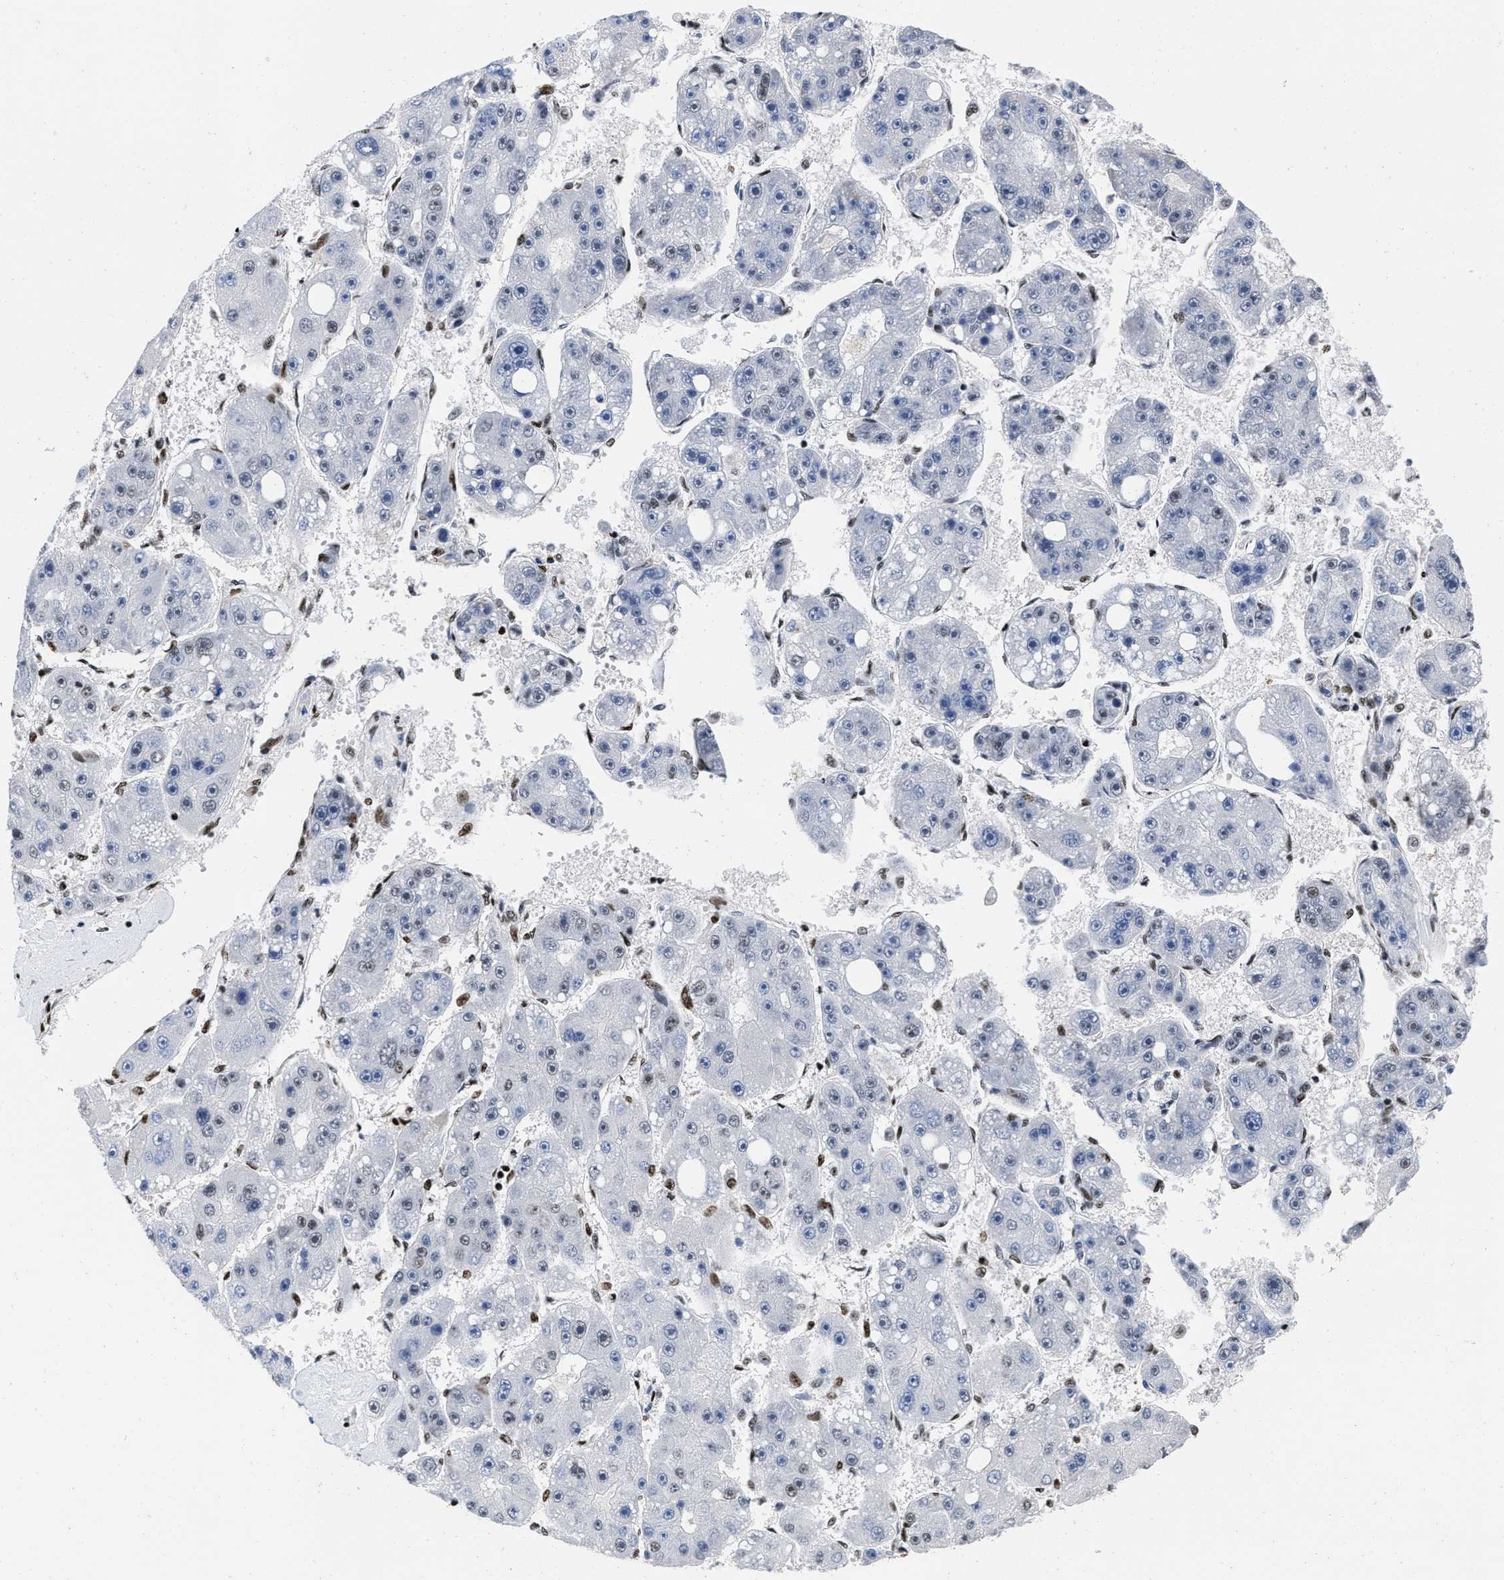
{"staining": {"intensity": "negative", "quantity": "none", "location": "none"}, "tissue": "liver cancer", "cell_type": "Tumor cells", "image_type": "cancer", "snomed": [{"axis": "morphology", "description": "Carcinoma, Hepatocellular, NOS"}, {"axis": "topography", "description": "Liver"}], "caption": "DAB (3,3'-diaminobenzidine) immunohistochemical staining of human hepatocellular carcinoma (liver) demonstrates no significant staining in tumor cells. (DAB (3,3'-diaminobenzidine) IHC, high magnification).", "gene": "CREB1", "patient": {"sex": "female", "age": 61}}